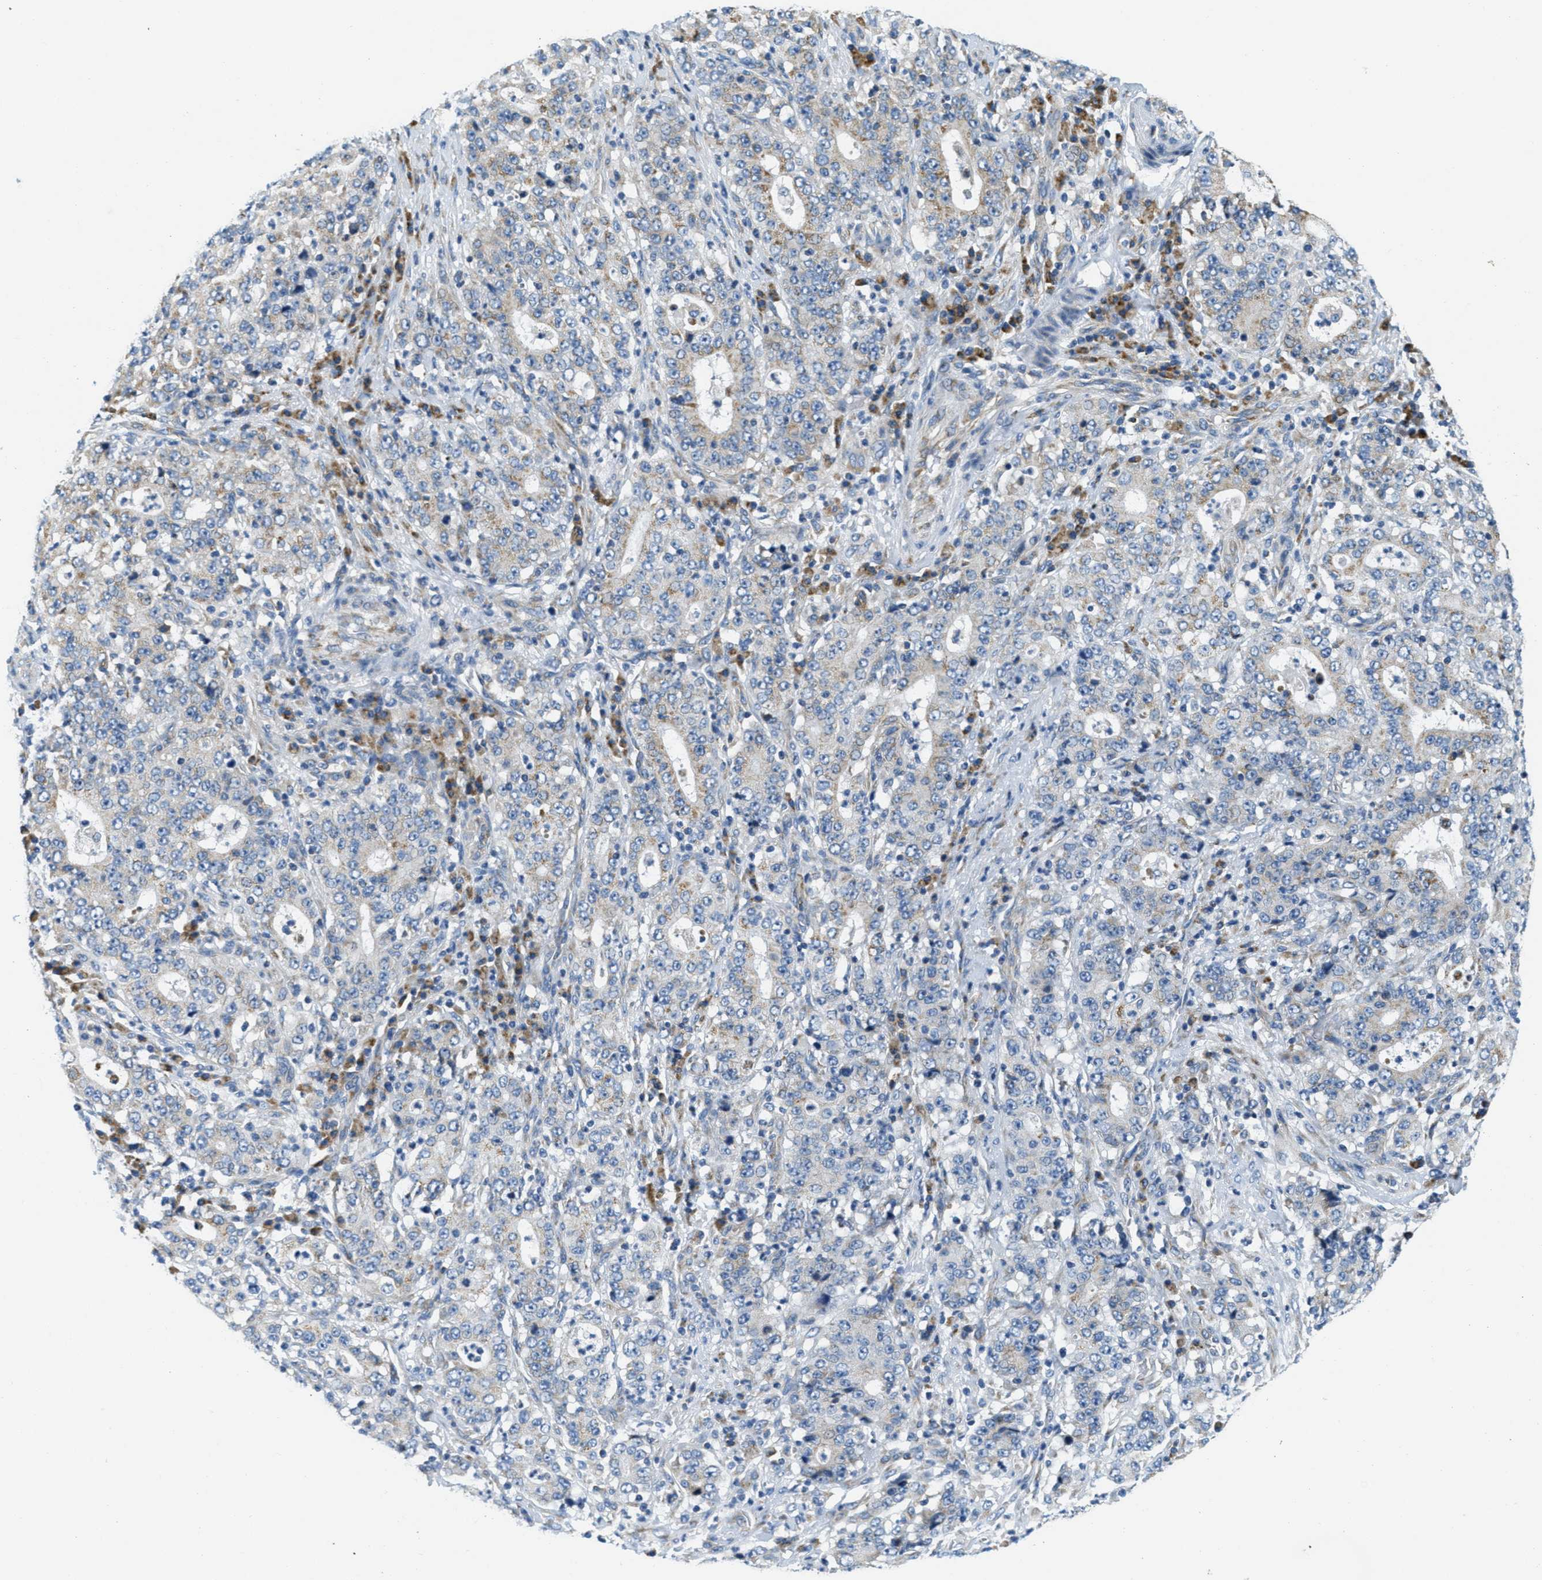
{"staining": {"intensity": "weak", "quantity": "<25%", "location": "cytoplasmic/membranous"}, "tissue": "stomach cancer", "cell_type": "Tumor cells", "image_type": "cancer", "snomed": [{"axis": "morphology", "description": "Normal tissue, NOS"}, {"axis": "morphology", "description": "Adenocarcinoma, NOS"}, {"axis": "topography", "description": "Stomach, upper"}, {"axis": "topography", "description": "Stomach"}], "caption": "High magnification brightfield microscopy of stomach adenocarcinoma stained with DAB (brown) and counterstained with hematoxylin (blue): tumor cells show no significant positivity.", "gene": "CA4", "patient": {"sex": "male", "age": 59}}